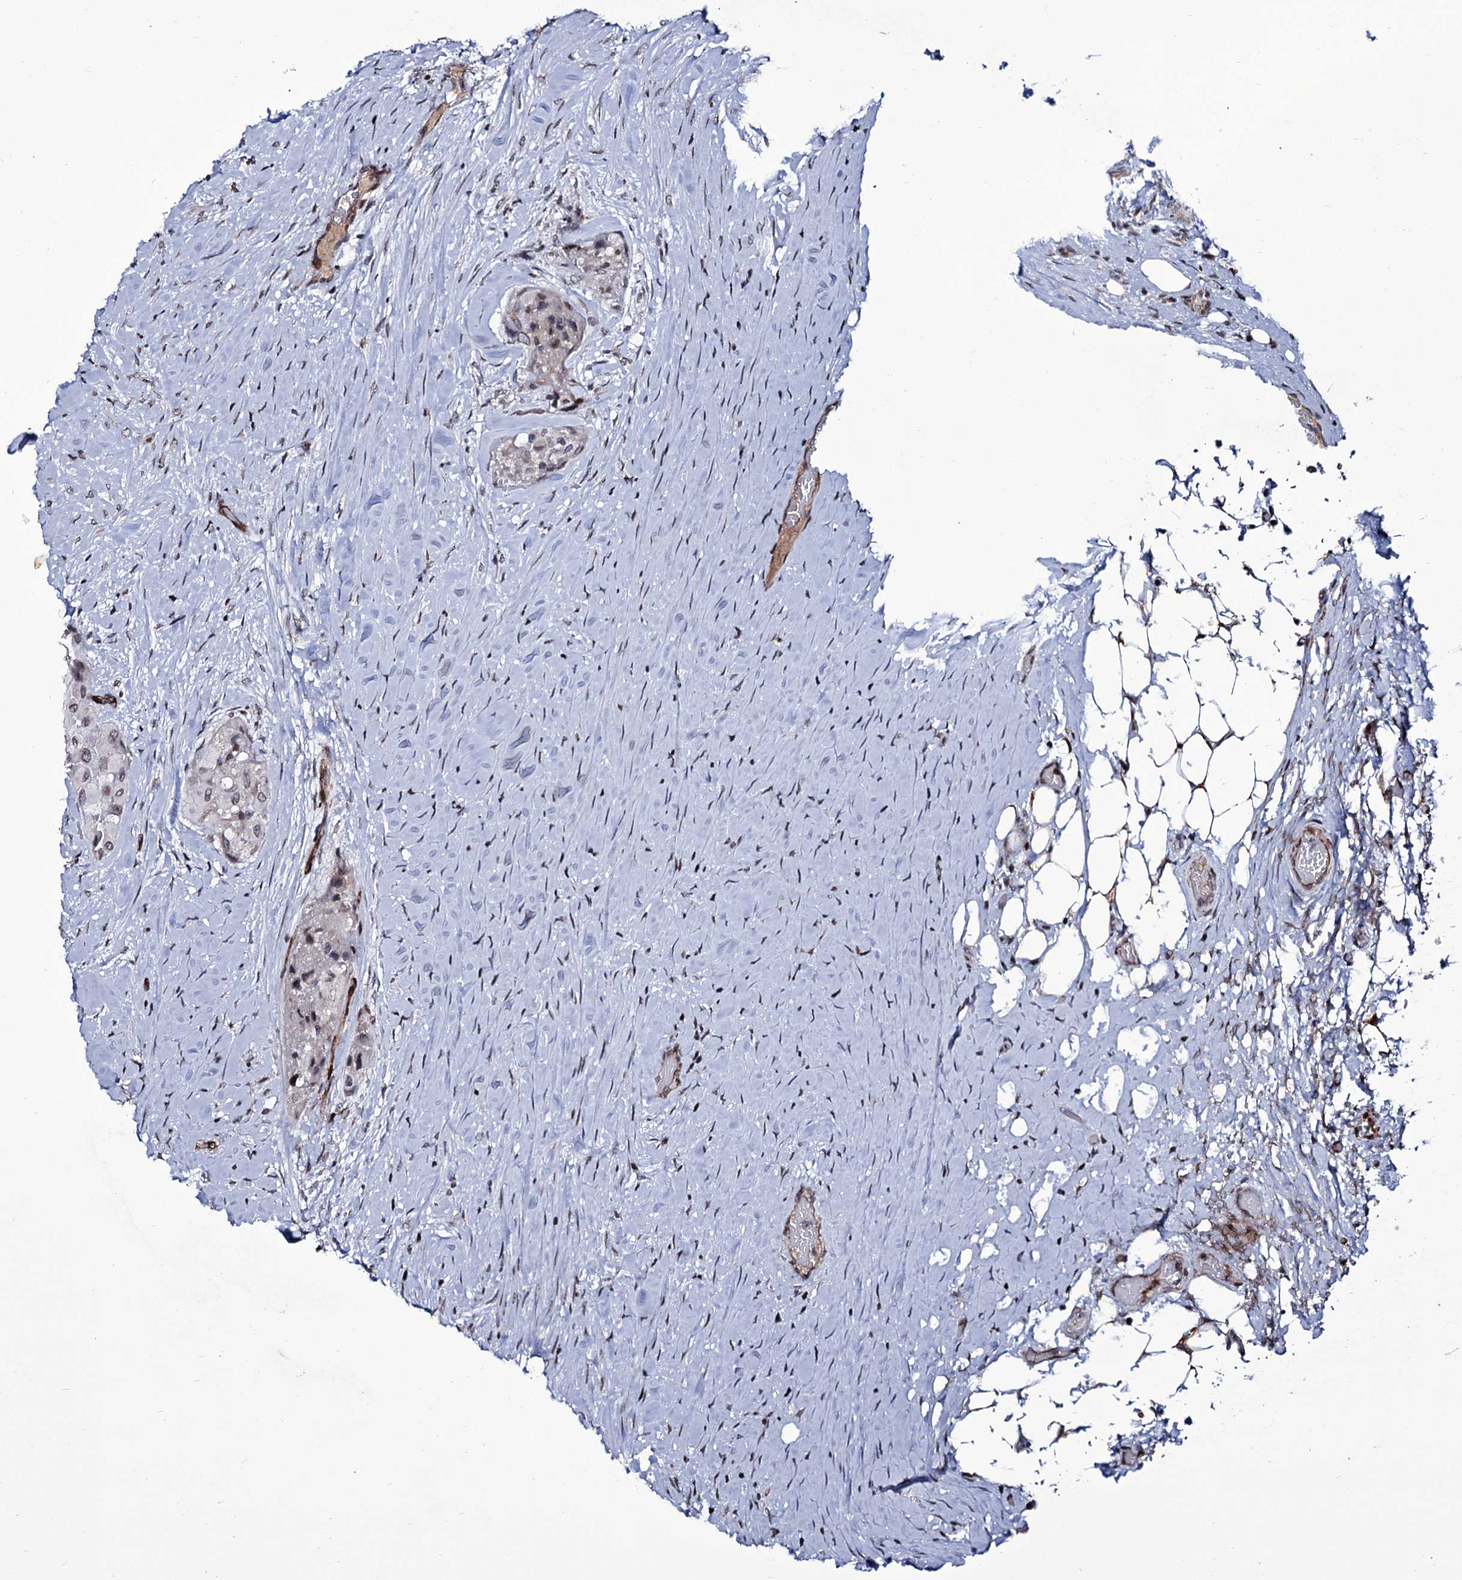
{"staining": {"intensity": "negative", "quantity": "none", "location": "none"}, "tissue": "thyroid cancer", "cell_type": "Tumor cells", "image_type": "cancer", "snomed": [{"axis": "morphology", "description": "Papillary adenocarcinoma, NOS"}, {"axis": "topography", "description": "Thyroid gland"}], "caption": "A micrograph of human thyroid cancer is negative for staining in tumor cells.", "gene": "ZC3H12C", "patient": {"sex": "female", "age": 59}}